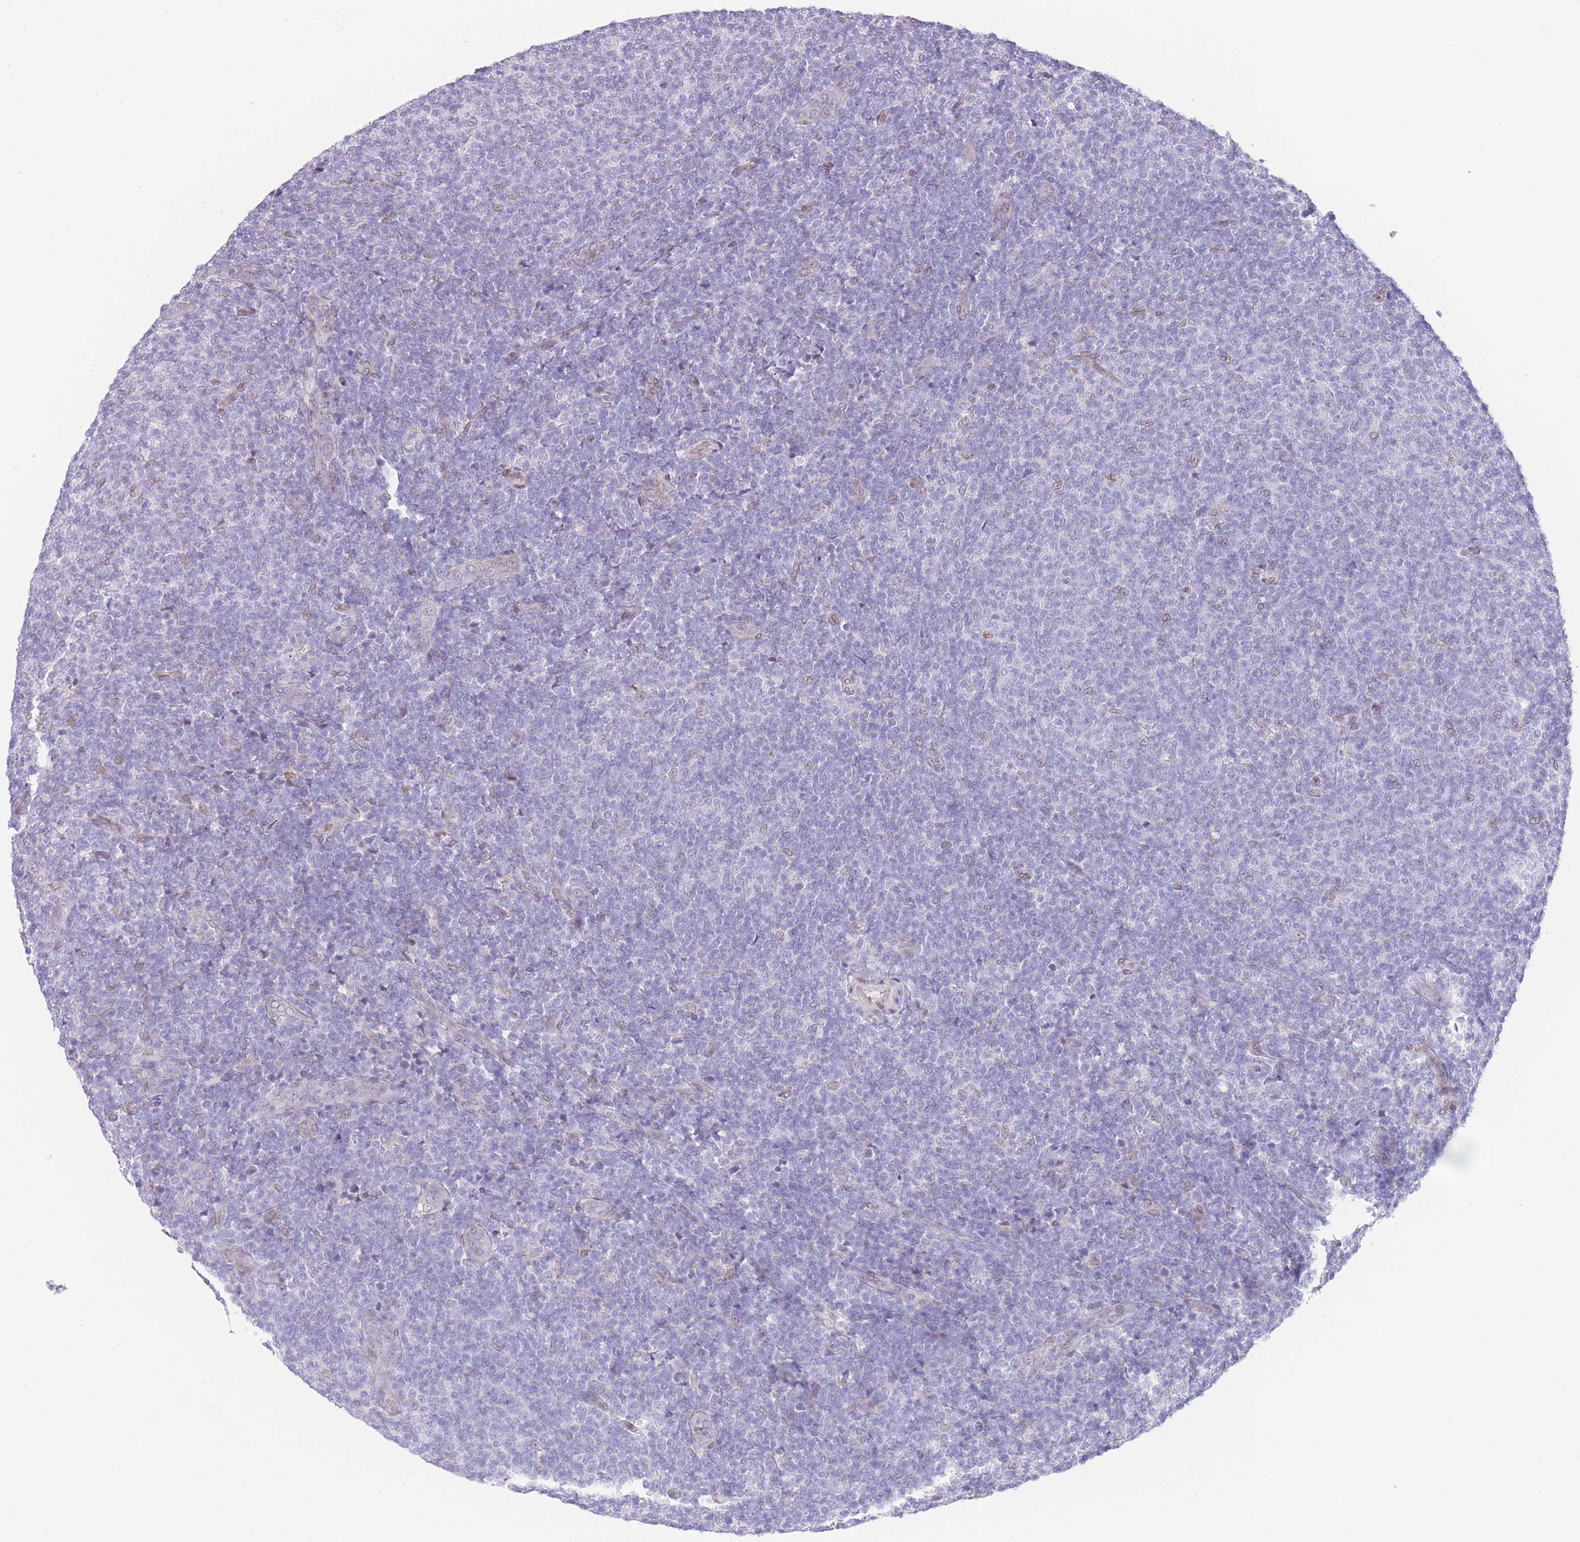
{"staining": {"intensity": "negative", "quantity": "none", "location": "none"}, "tissue": "lymphoma", "cell_type": "Tumor cells", "image_type": "cancer", "snomed": [{"axis": "morphology", "description": "Malignant lymphoma, non-Hodgkin's type, Low grade"}, {"axis": "topography", "description": "Lymph node"}], "caption": "Tumor cells are negative for protein expression in human lymphoma.", "gene": "OR10AD1", "patient": {"sex": "male", "age": 66}}